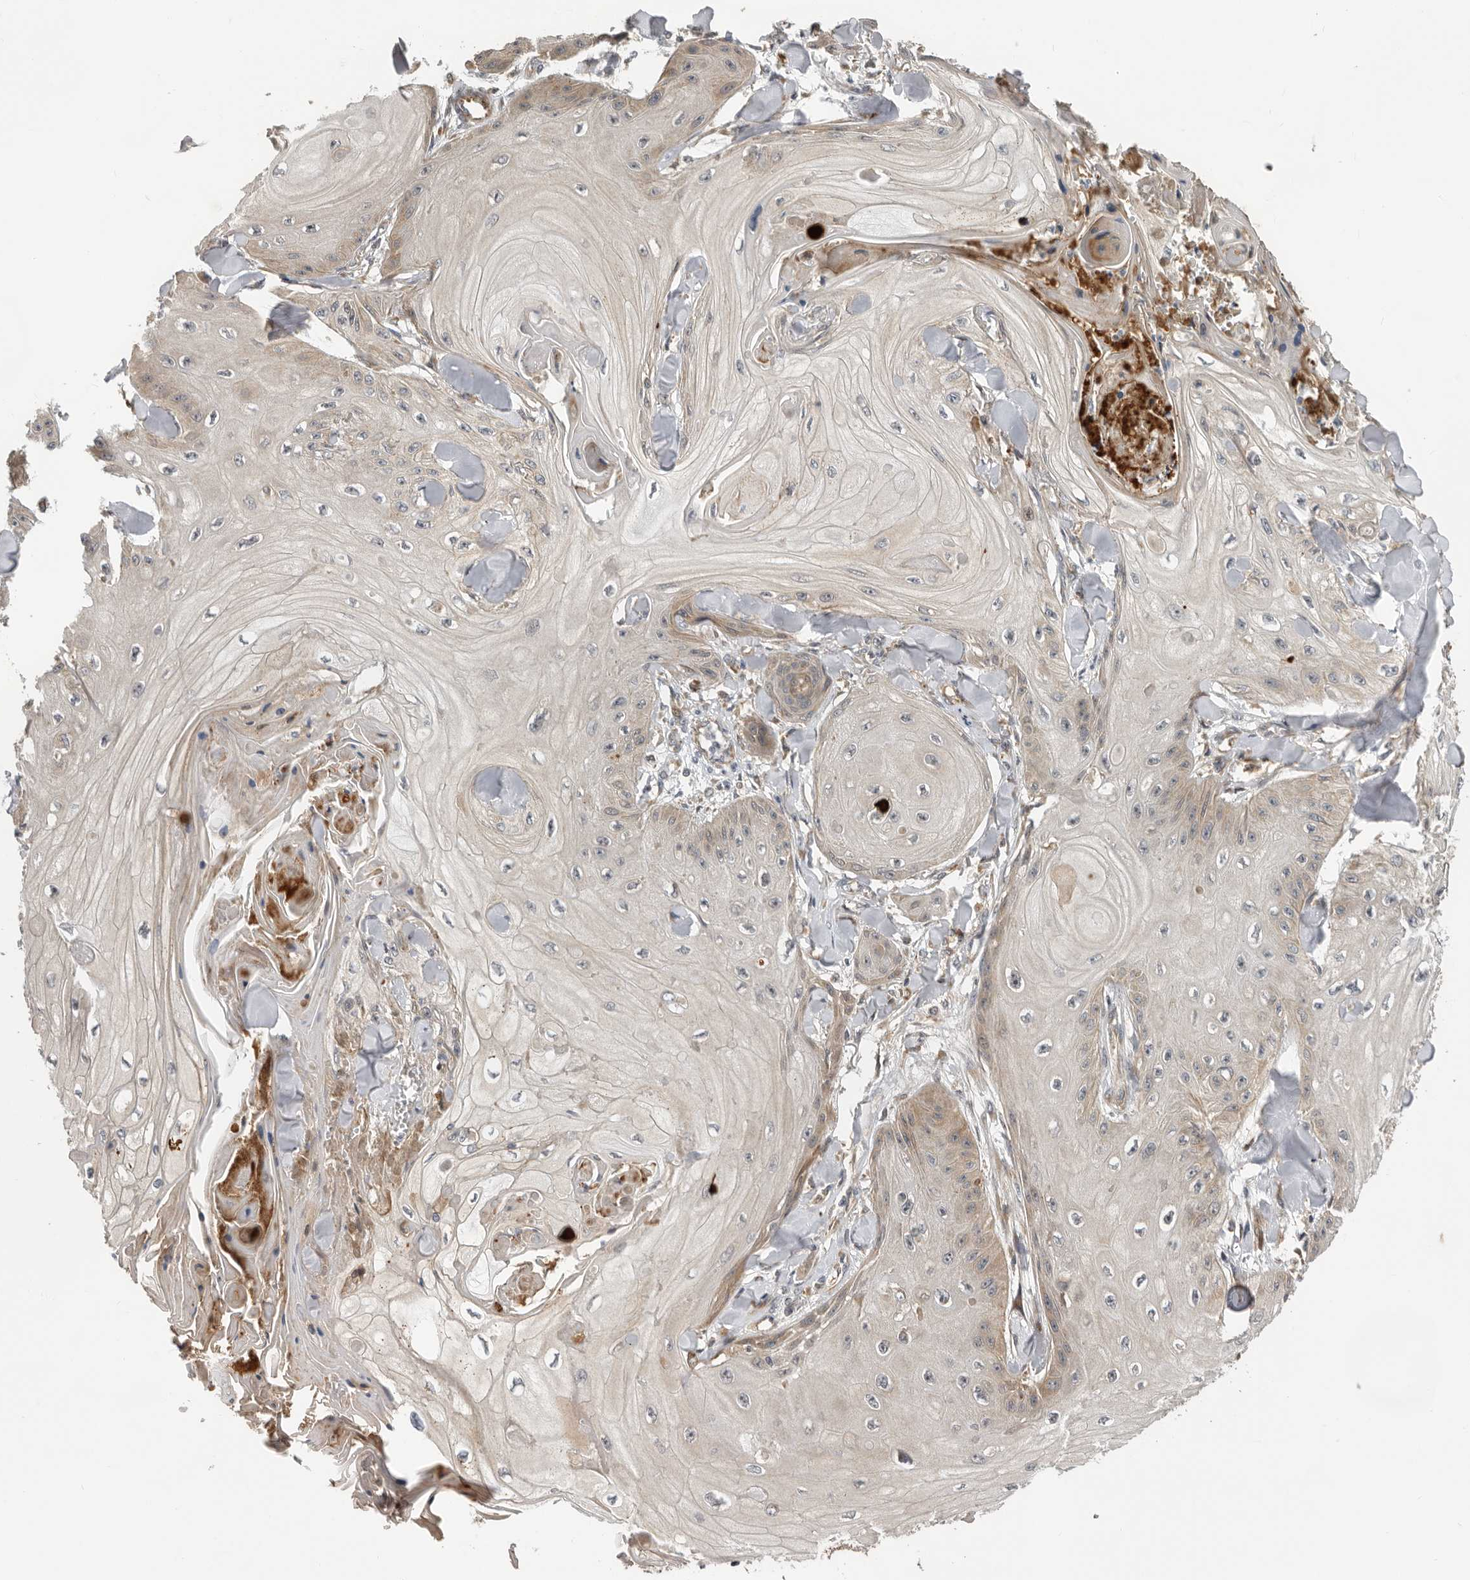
{"staining": {"intensity": "weak", "quantity": "<25%", "location": "cytoplasmic/membranous"}, "tissue": "skin cancer", "cell_type": "Tumor cells", "image_type": "cancer", "snomed": [{"axis": "morphology", "description": "Squamous cell carcinoma, NOS"}, {"axis": "topography", "description": "Skin"}], "caption": "Immunohistochemical staining of skin cancer (squamous cell carcinoma) demonstrates no significant positivity in tumor cells.", "gene": "RNF157", "patient": {"sex": "male", "age": 74}}